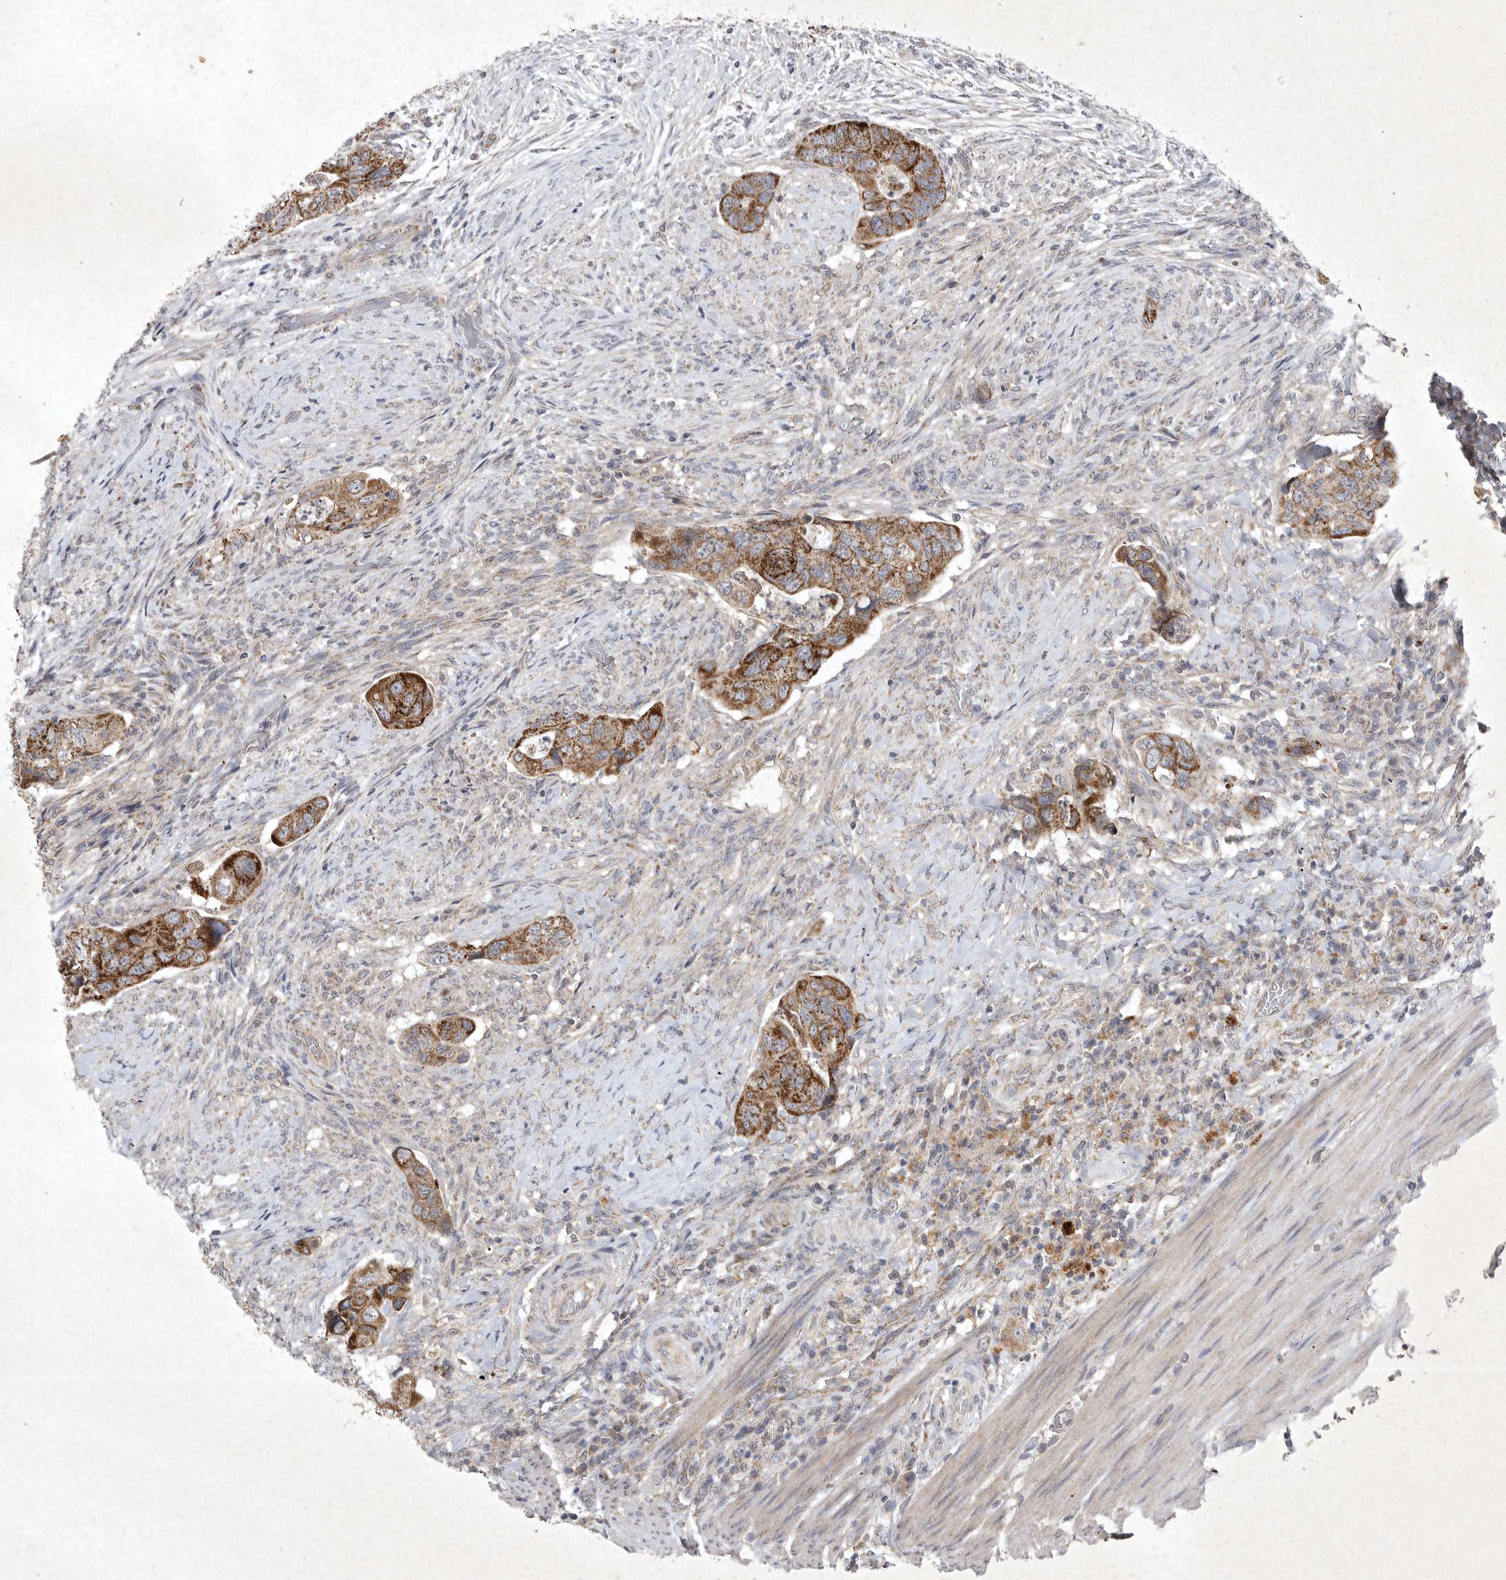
{"staining": {"intensity": "strong", "quantity": ">75%", "location": "cytoplasmic/membranous"}, "tissue": "colorectal cancer", "cell_type": "Tumor cells", "image_type": "cancer", "snomed": [{"axis": "morphology", "description": "Adenocarcinoma, NOS"}, {"axis": "topography", "description": "Rectum"}], "caption": "The photomicrograph displays immunohistochemical staining of colorectal cancer (adenocarcinoma). There is strong cytoplasmic/membranous staining is present in approximately >75% of tumor cells.", "gene": "DDR1", "patient": {"sex": "male", "age": 63}}